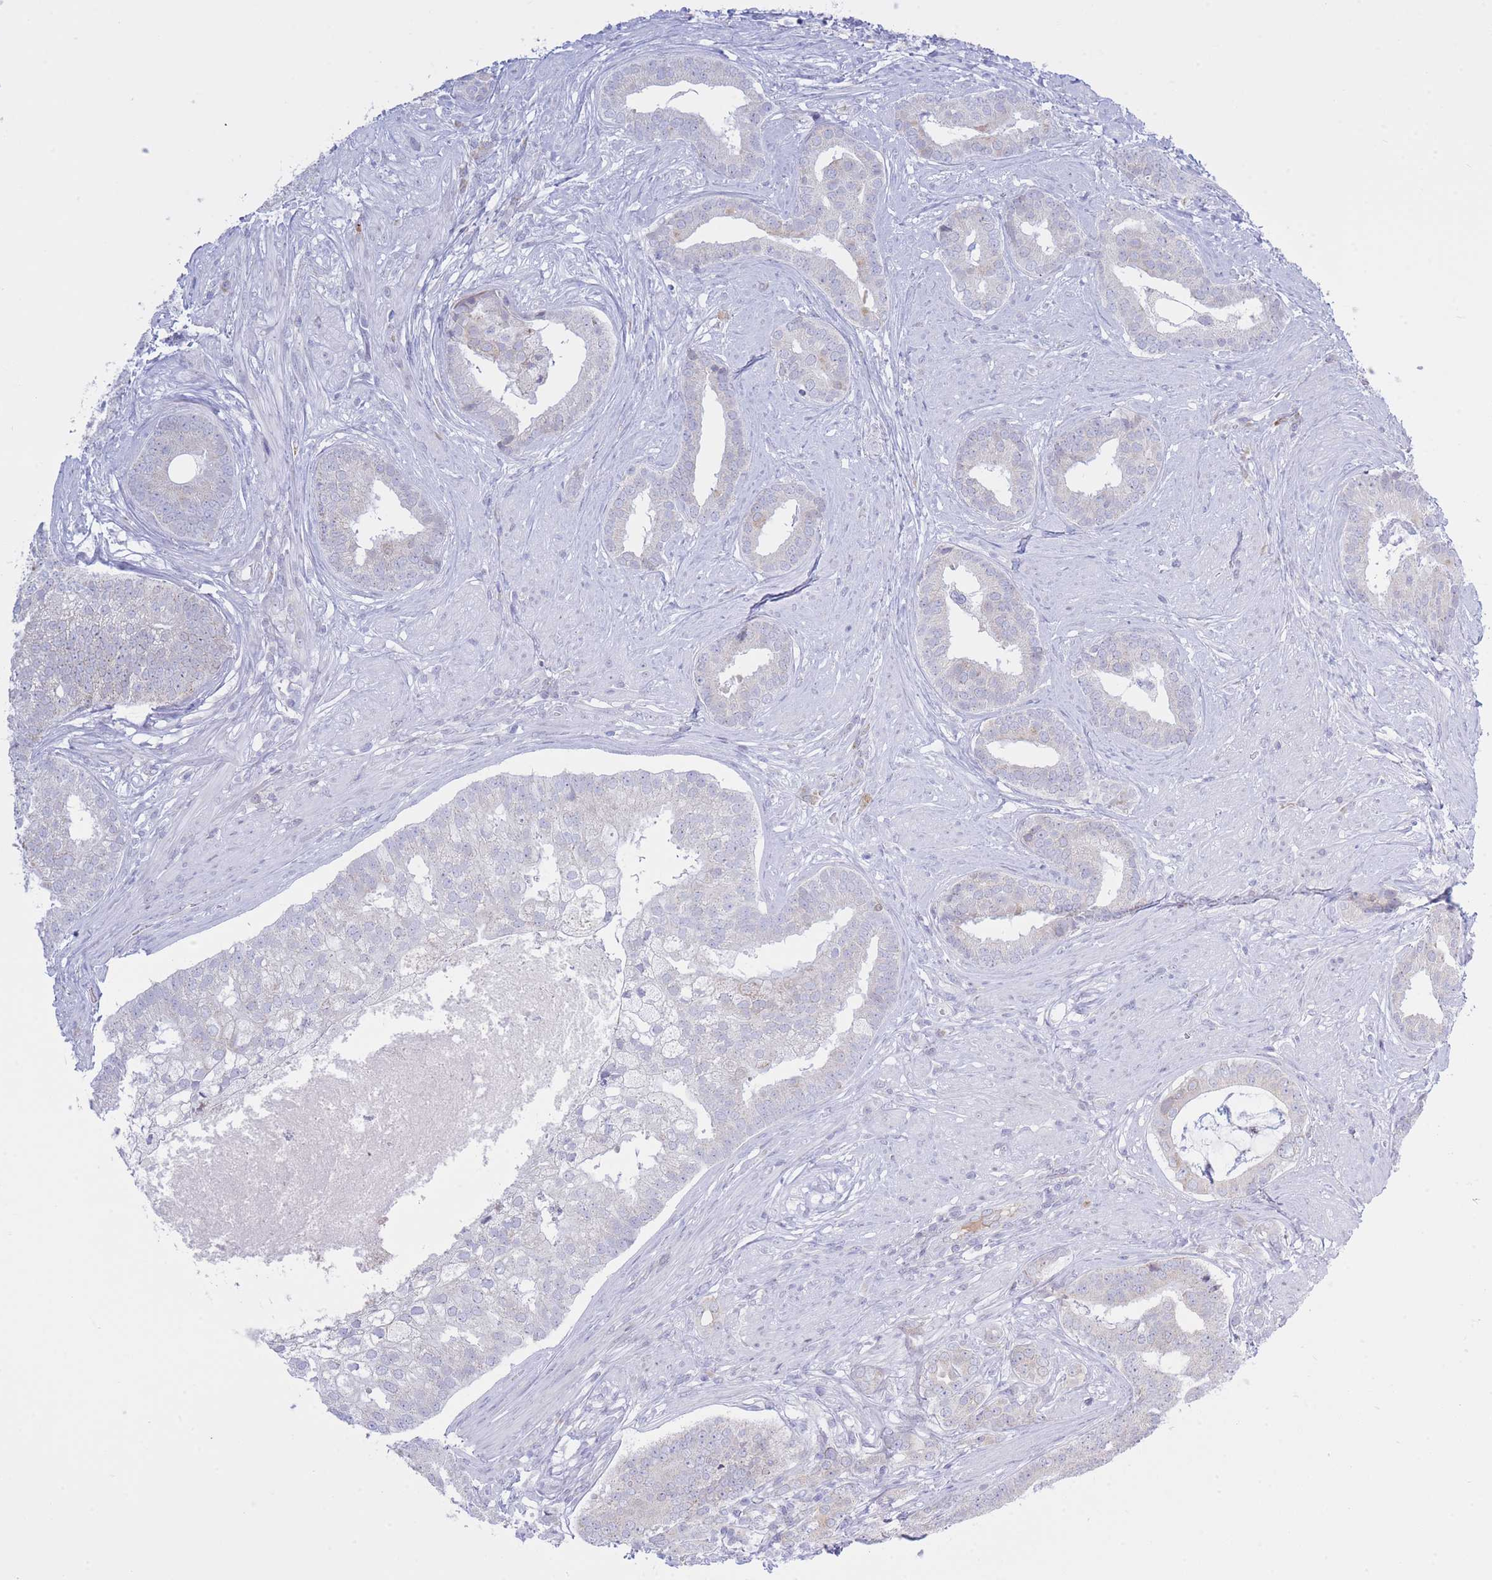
{"staining": {"intensity": "weak", "quantity": "25%-75%", "location": "cytoplasmic/membranous"}, "tissue": "prostate cancer", "cell_type": "Tumor cells", "image_type": "cancer", "snomed": [{"axis": "morphology", "description": "Adenocarcinoma, High grade"}, {"axis": "topography", "description": "Prostate"}], "caption": "Approximately 25%-75% of tumor cells in prostate cancer (high-grade adenocarcinoma) display weak cytoplasmic/membranous protein staining as visualized by brown immunohistochemical staining.", "gene": "NANP", "patient": {"sex": "male", "age": 55}}